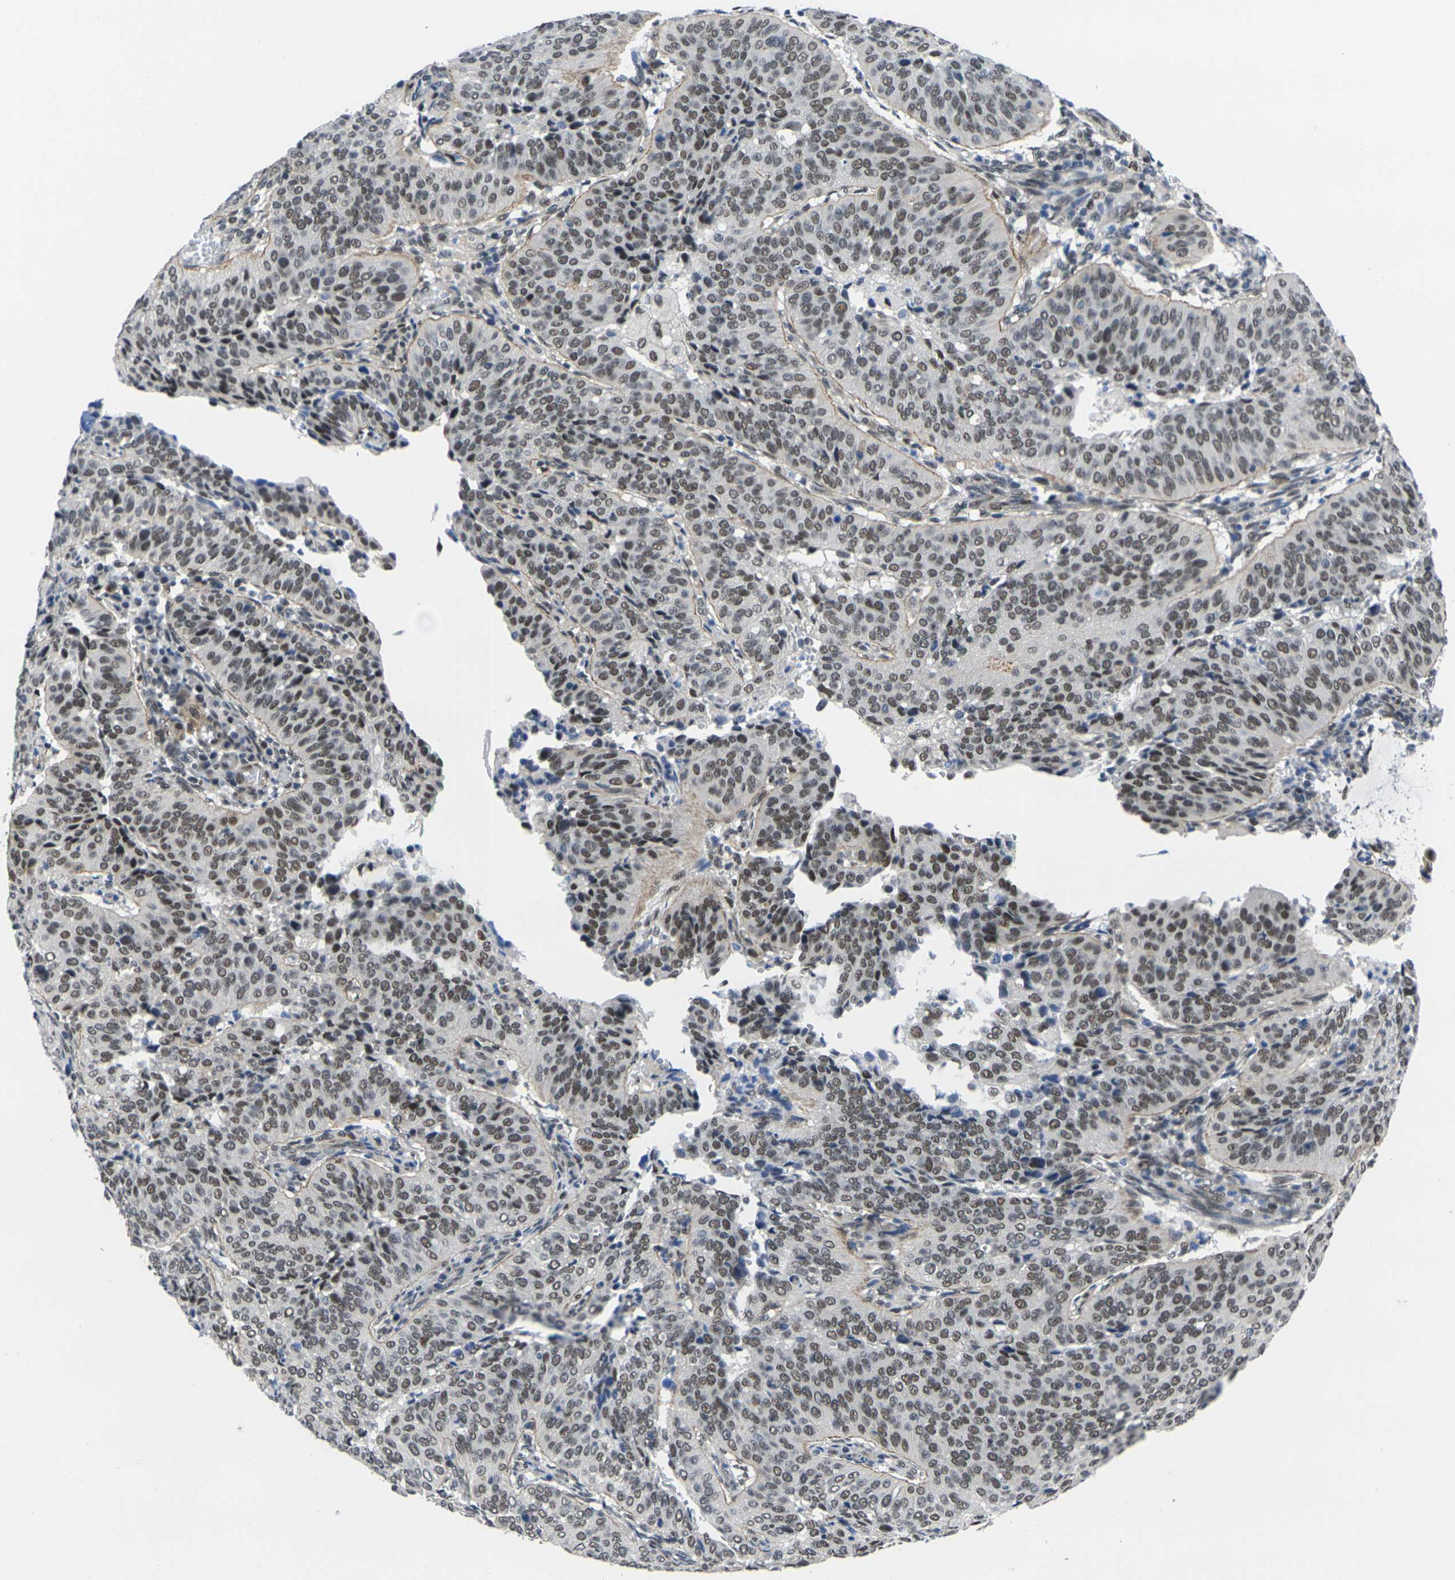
{"staining": {"intensity": "moderate", "quantity": ">75%", "location": "cytoplasmic/membranous,nuclear"}, "tissue": "cervical cancer", "cell_type": "Tumor cells", "image_type": "cancer", "snomed": [{"axis": "morphology", "description": "Normal tissue, NOS"}, {"axis": "morphology", "description": "Squamous cell carcinoma, NOS"}, {"axis": "topography", "description": "Cervix"}], "caption": "Immunohistochemical staining of cervical cancer shows moderate cytoplasmic/membranous and nuclear protein positivity in approximately >75% of tumor cells.", "gene": "RBM7", "patient": {"sex": "female", "age": 39}}